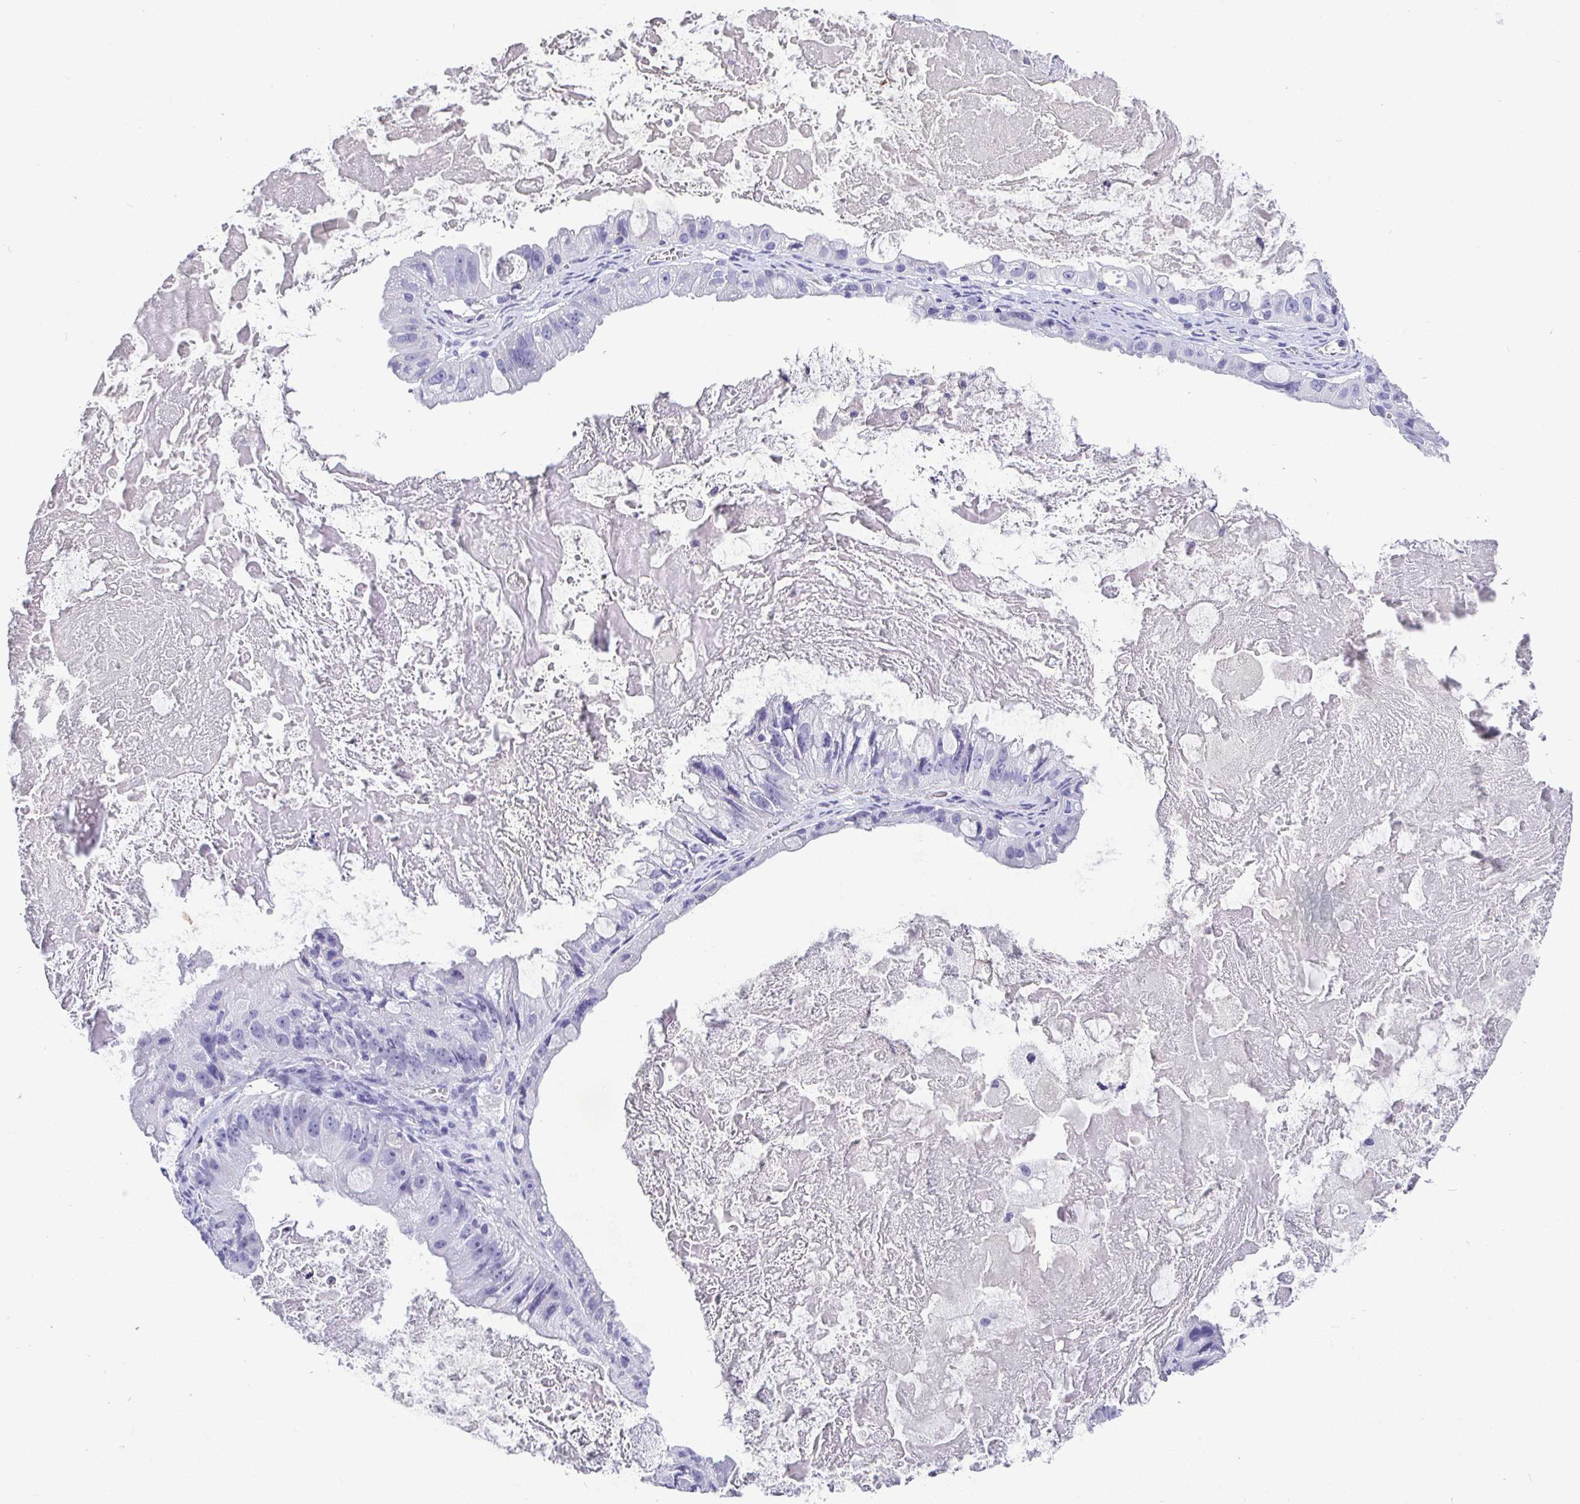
{"staining": {"intensity": "negative", "quantity": "none", "location": "none"}, "tissue": "ovarian cancer", "cell_type": "Tumor cells", "image_type": "cancer", "snomed": [{"axis": "morphology", "description": "Cystadenocarcinoma, mucinous, NOS"}, {"axis": "topography", "description": "Ovary"}], "caption": "An IHC histopathology image of ovarian mucinous cystadenocarcinoma is shown. There is no staining in tumor cells of ovarian mucinous cystadenocarcinoma. (DAB (3,3'-diaminobenzidine) immunohistochemistry (IHC) with hematoxylin counter stain).", "gene": "TMEM241", "patient": {"sex": "female", "age": 61}}